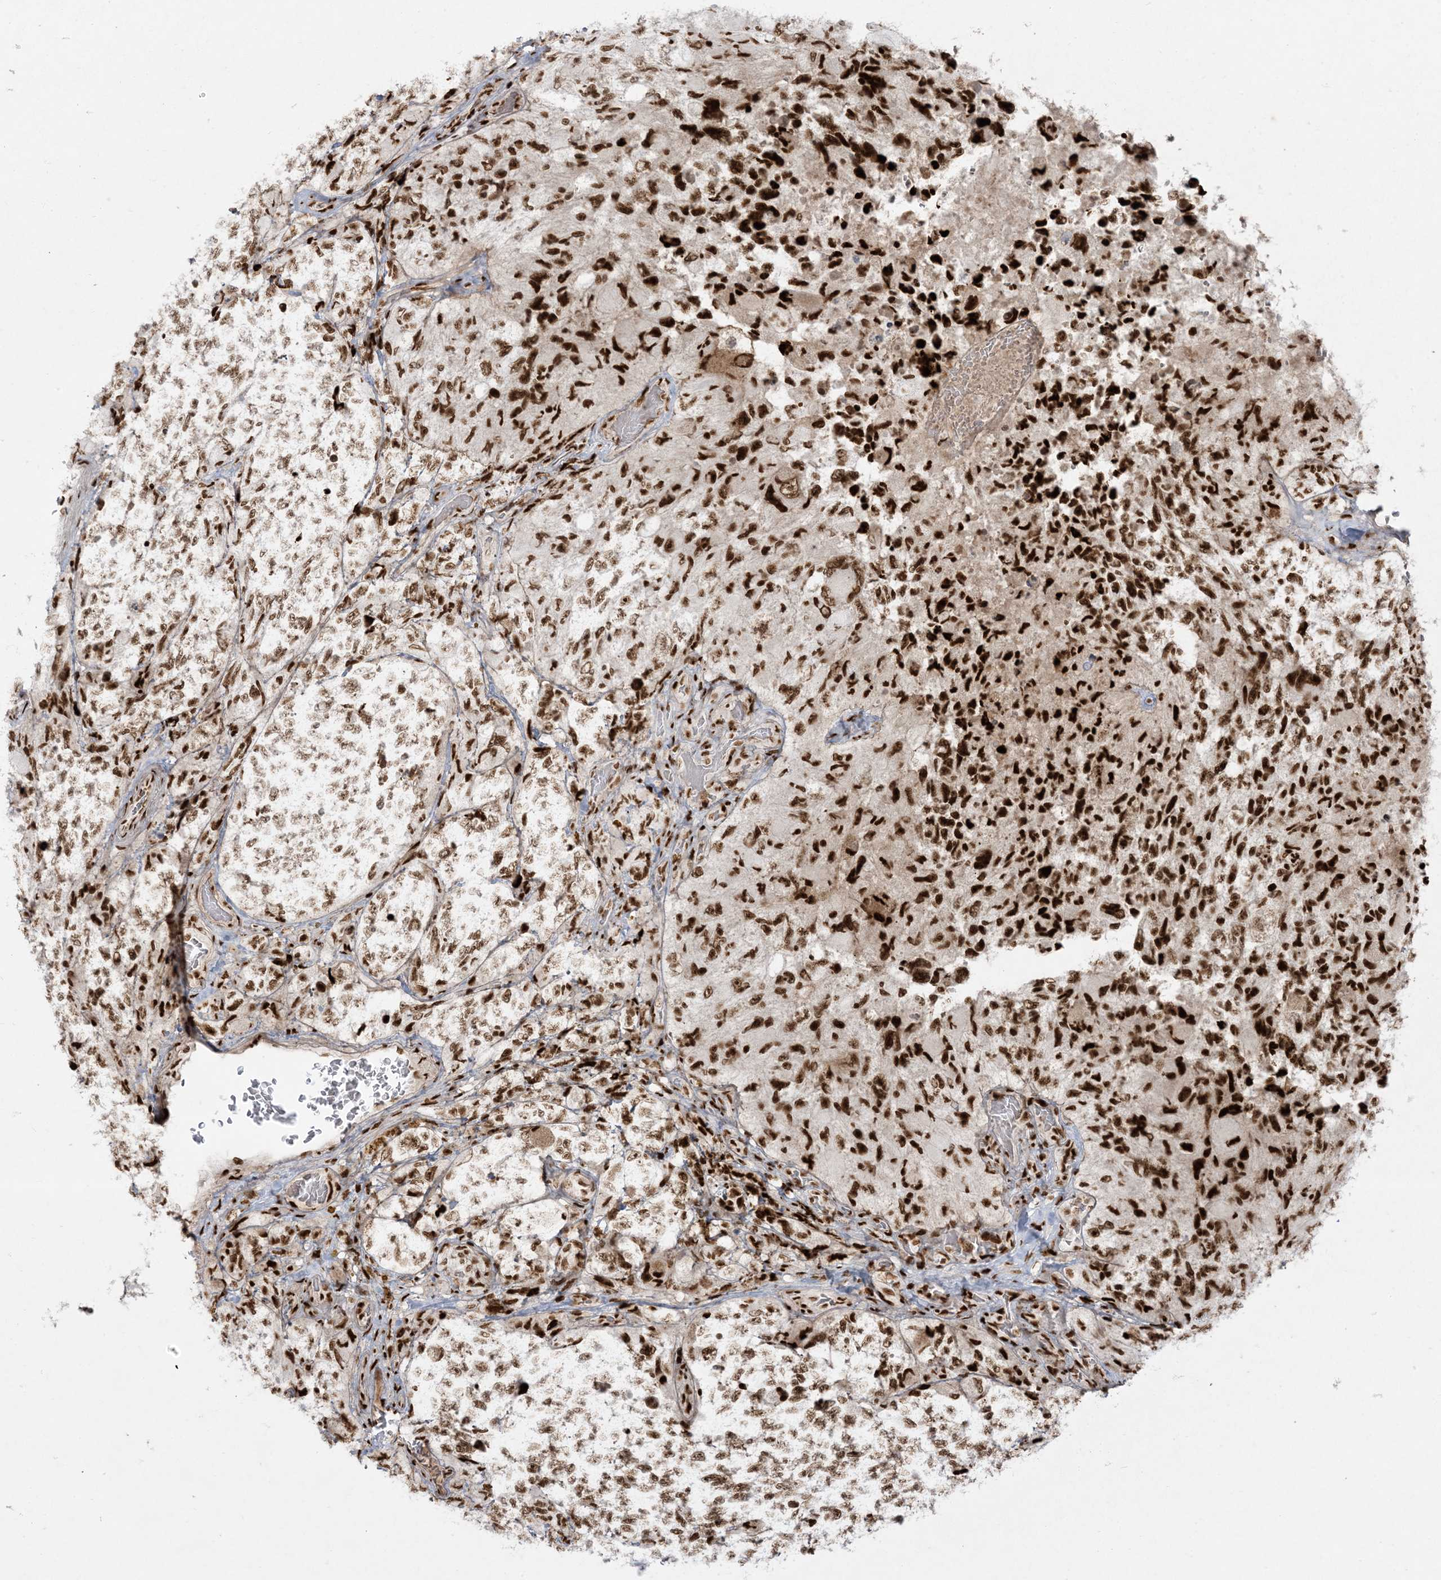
{"staining": {"intensity": "strong", "quantity": "25%-75%", "location": "nuclear"}, "tissue": "glioma", "cell_type": "Tumor cells", "image_type": "cancer", "snomed": [{"axis": "morphology", "description": "Glioma, malignant, High grade"}, {"axis": "topography", "description": "Brain"}], "caption": "Tumor cells show high levels of strong nuclear staining in about 25%-75% of cells in malignant high-grade glioma.", "gene": "RBM10", "patient": {"sex": "male", "age": 69}}